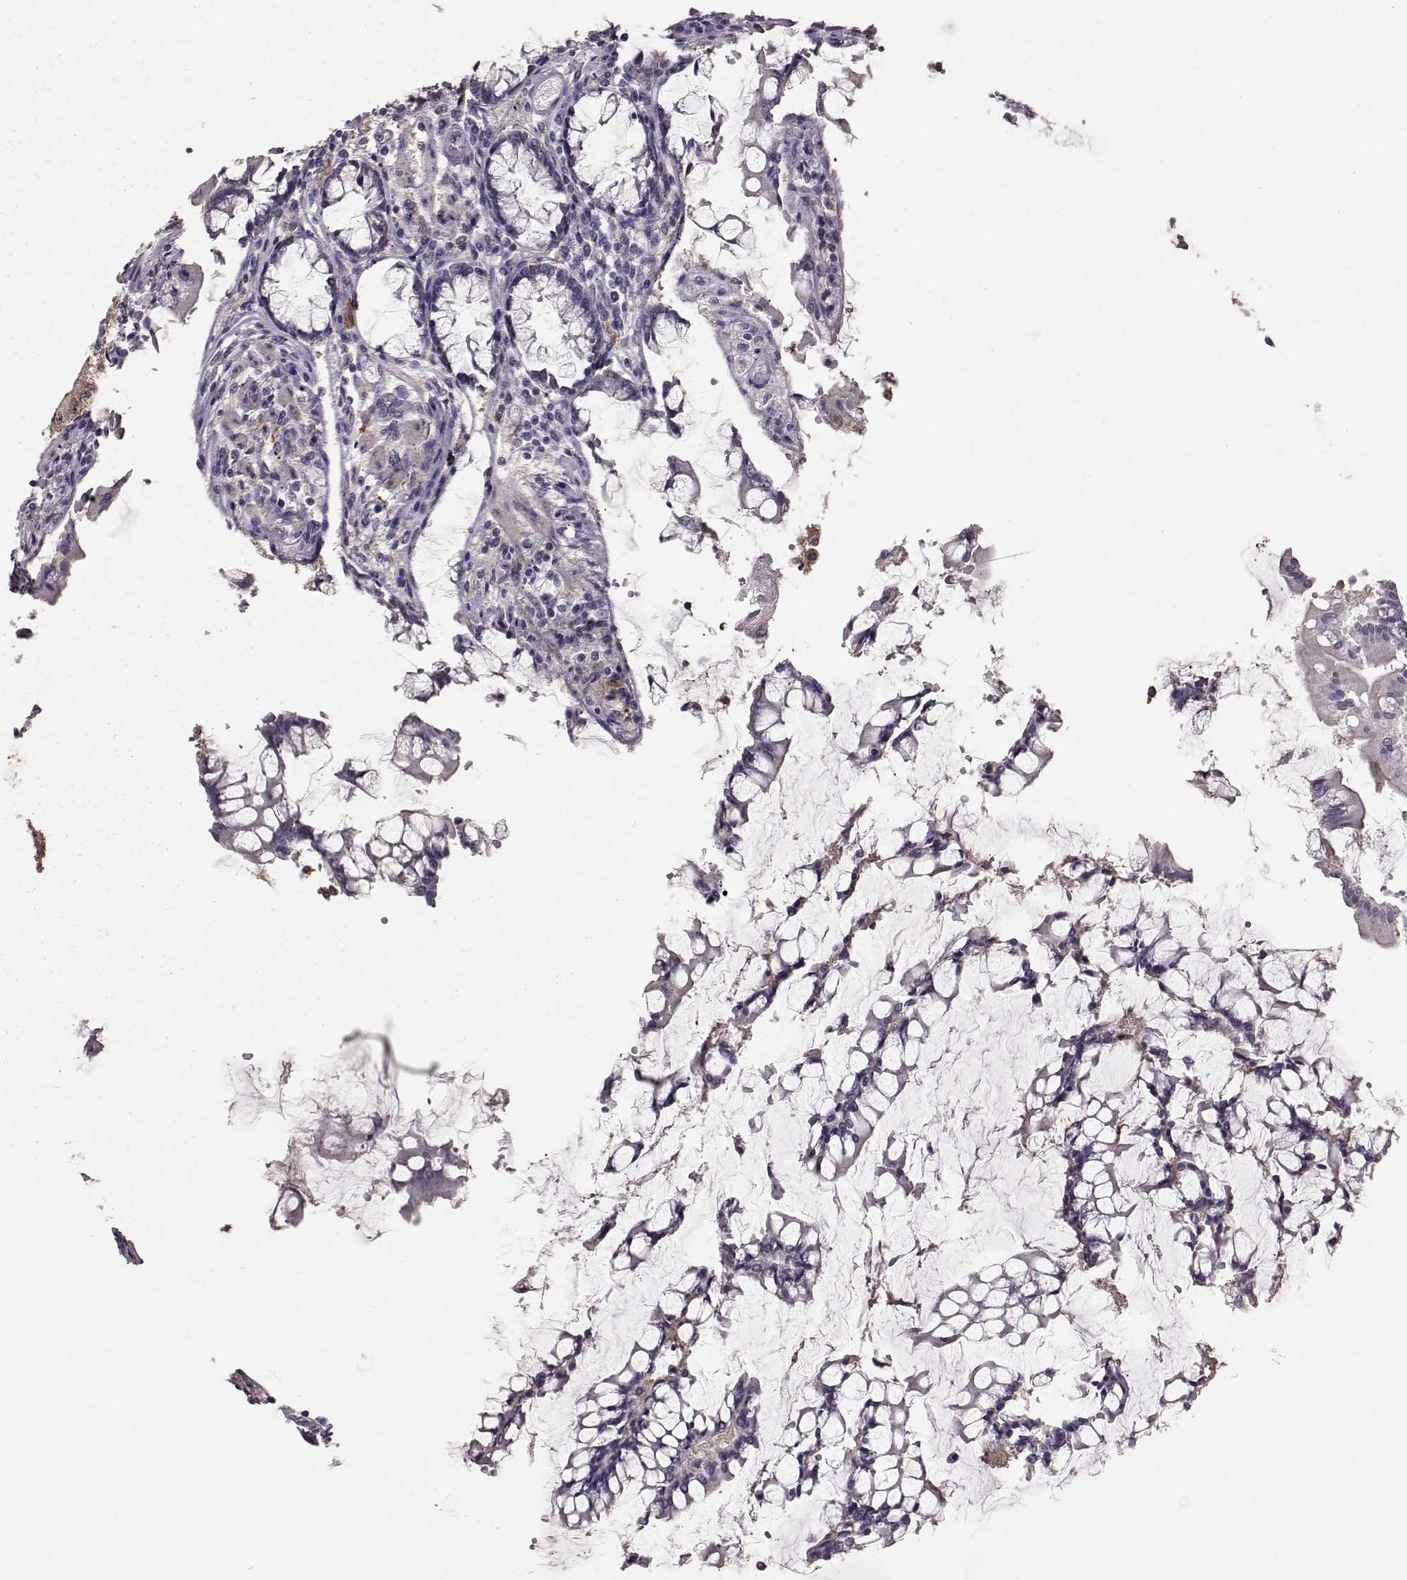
{"staining": {"intensity": "moderate", "quantity": "25%-75%", "location": "cytoplasmic/membranous"}, "tissue": "carcinoid", "cell_type": "Tumor cells", "image_type": "cancer", "snomed": [{"axis": "morphology", "description": "Carcinoid, malignant, NOS"}, {"axis": "topography", "description": "Small intestine"}], "caption": "Carcinoid stained with a protein marker shows moderate staining in tumor cells.", "gene": "GPR50", "patient": {"sex": "female", "age": 65}}